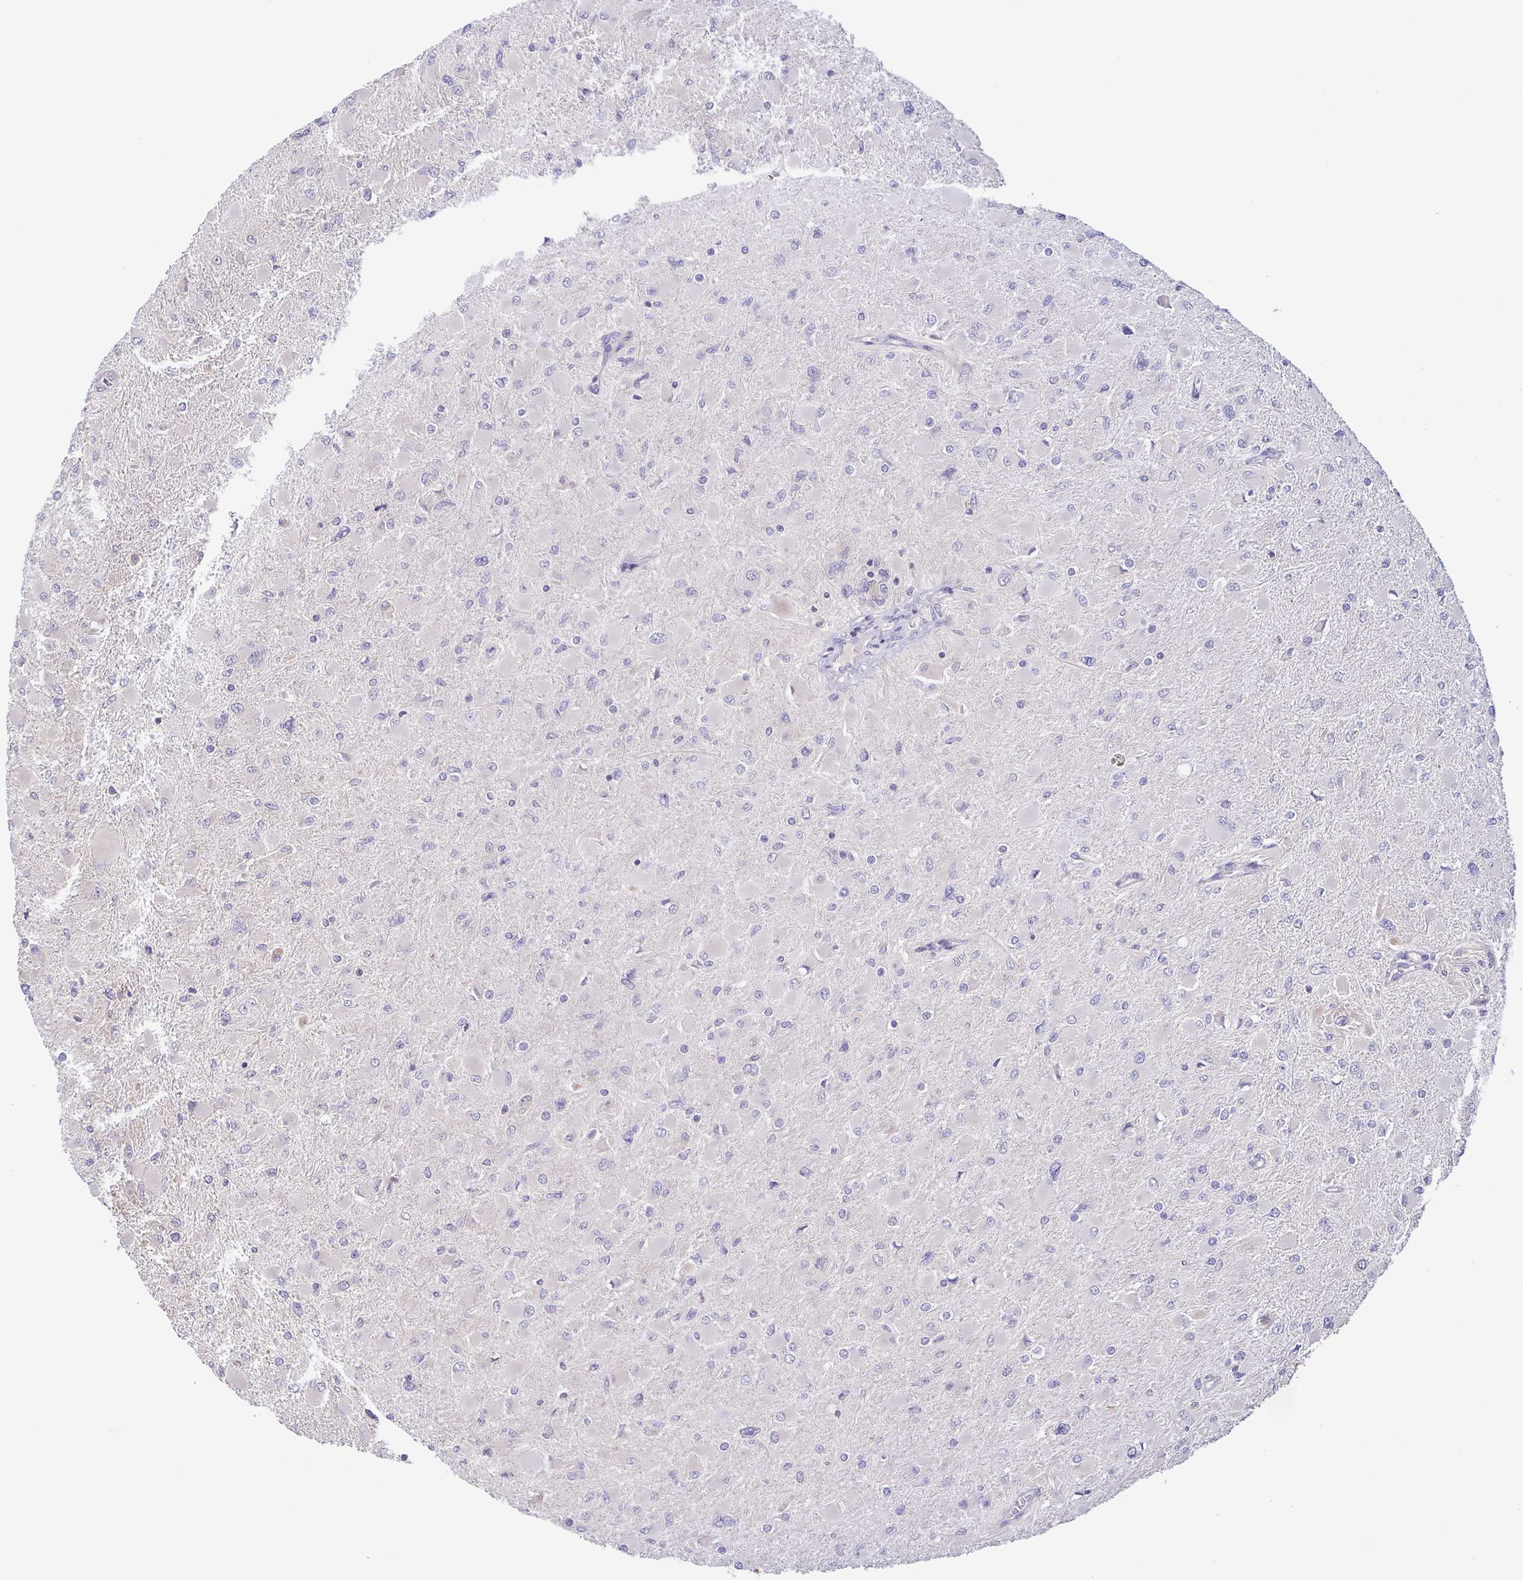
{"staining": {"intensity": "negative", "quantity": "none", "location": "none"}, "tissue": "glioma", "cell_type": "Tumor cells", "image_type": "cancer", "snomed": [{"axis": "morphology", "description": "Glioma, malignant, High grade"}, {"axis": "topography", "description": "Cerebral cortex"}], "caption": "There is no significant staining in tumor cells of malignant glioma (high-grade). Brightfield microscopy of immunohistochemistry stained with DAB (3,3'-diaminobenzidine) (brown) and hematoxylin (blue), captured at high magnification.", "gene": "OSBPL7", "patient": {"sex": "female", "age": 36}}